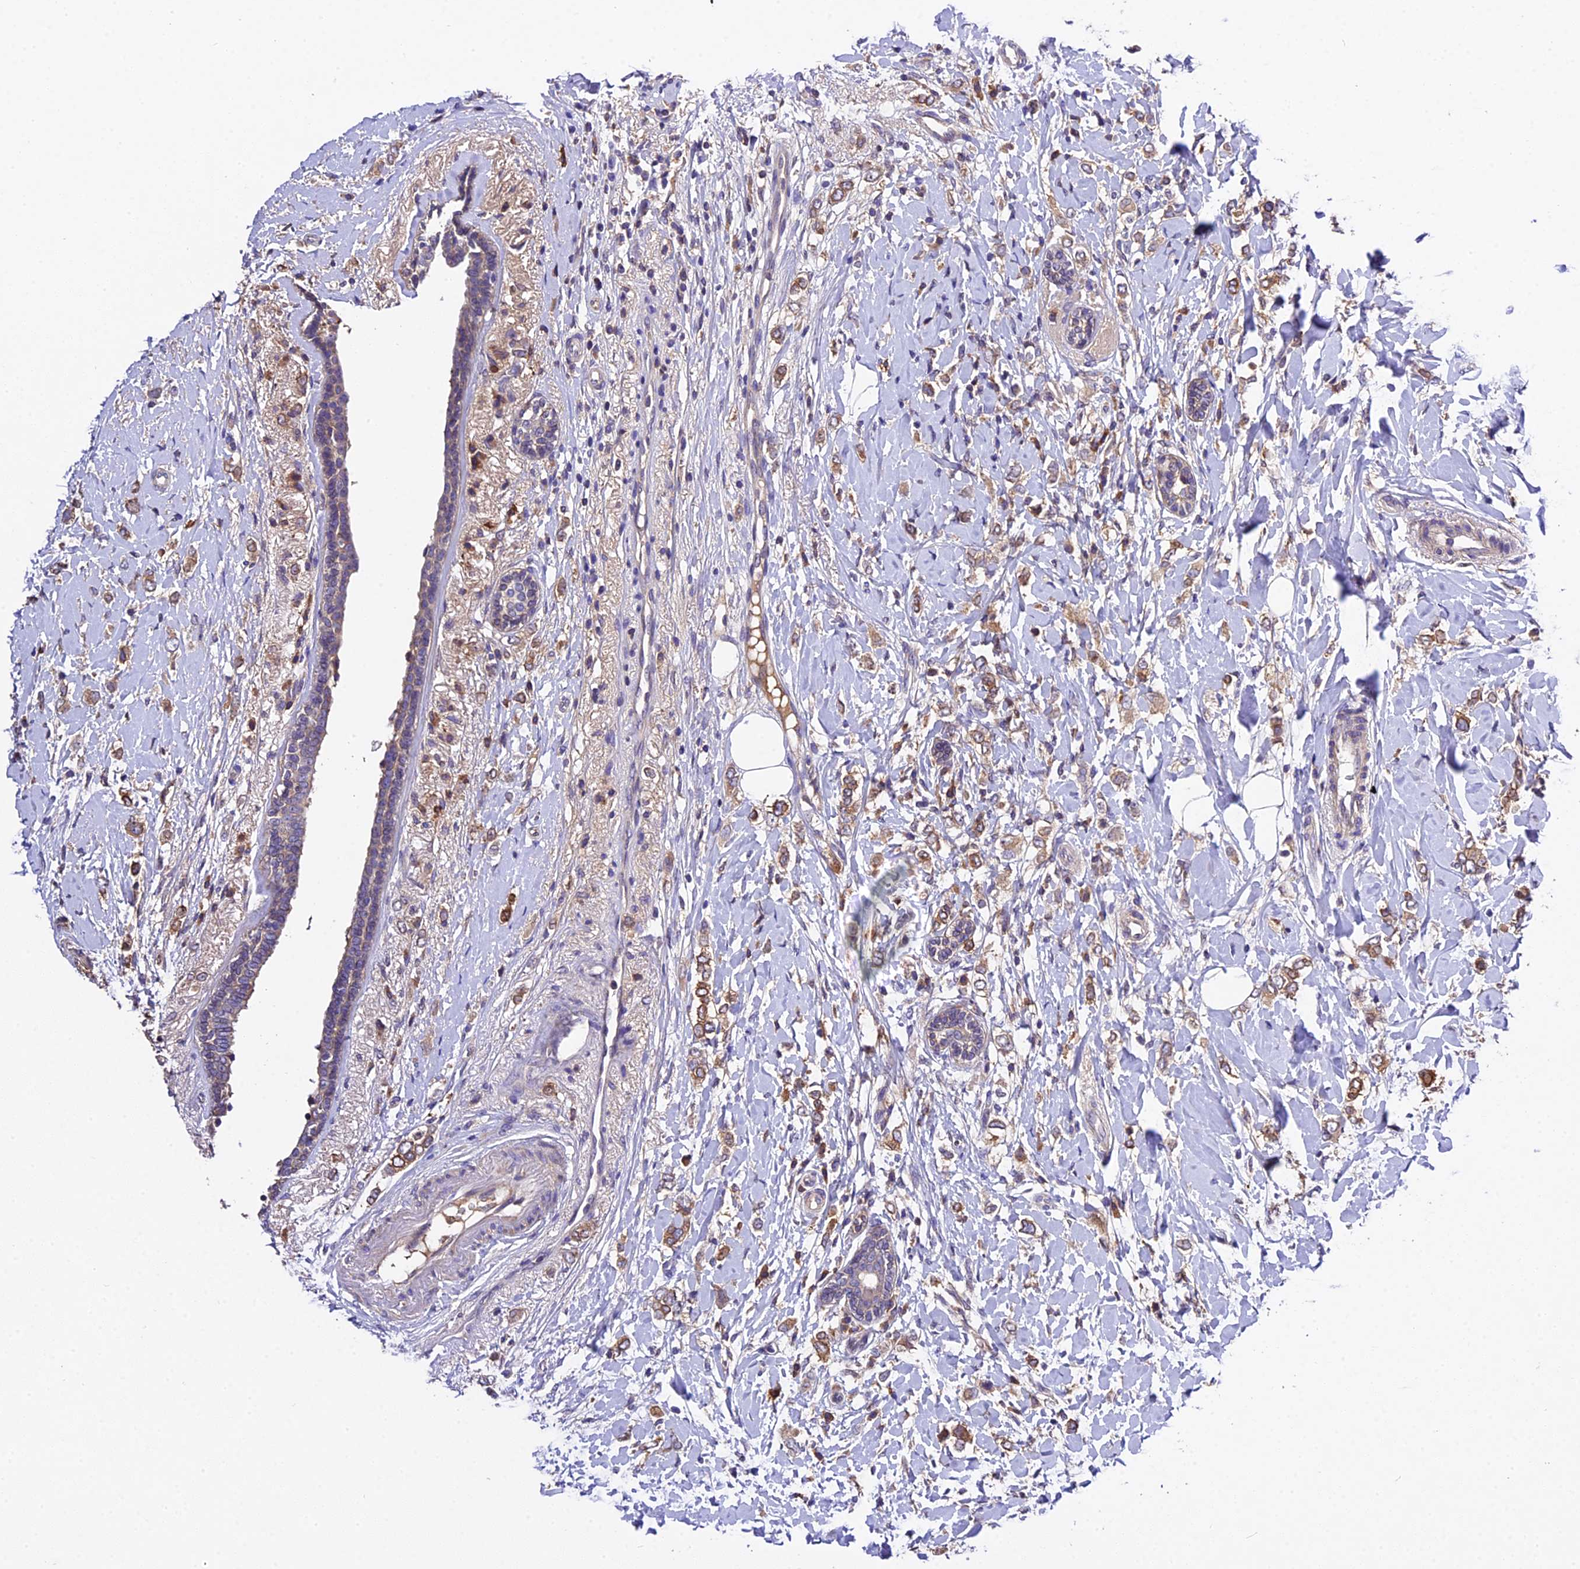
{"staining": {"intensity": "moderate", "quantity": ">75%", "location": "cytoplasmic/membranous"}, "tissue": "breast cancer", "cell_type": "Tumor cells", "image_type": "cancer", "snomed": [{"axis": "morphology", "description": "Normal tissue, NOS"}, {"axis": "morphology", "description": "Lobular carcinoma"}, {"axis": "topography", "description": "Breast"}], "caption": "Moderate cytoplasmic/membranous protein staining is present in approximately >75% of tumor cells in lobular carcinoma (breast).", "gene": "CILP2", "patient": {"sex": "female", "age": 47}}